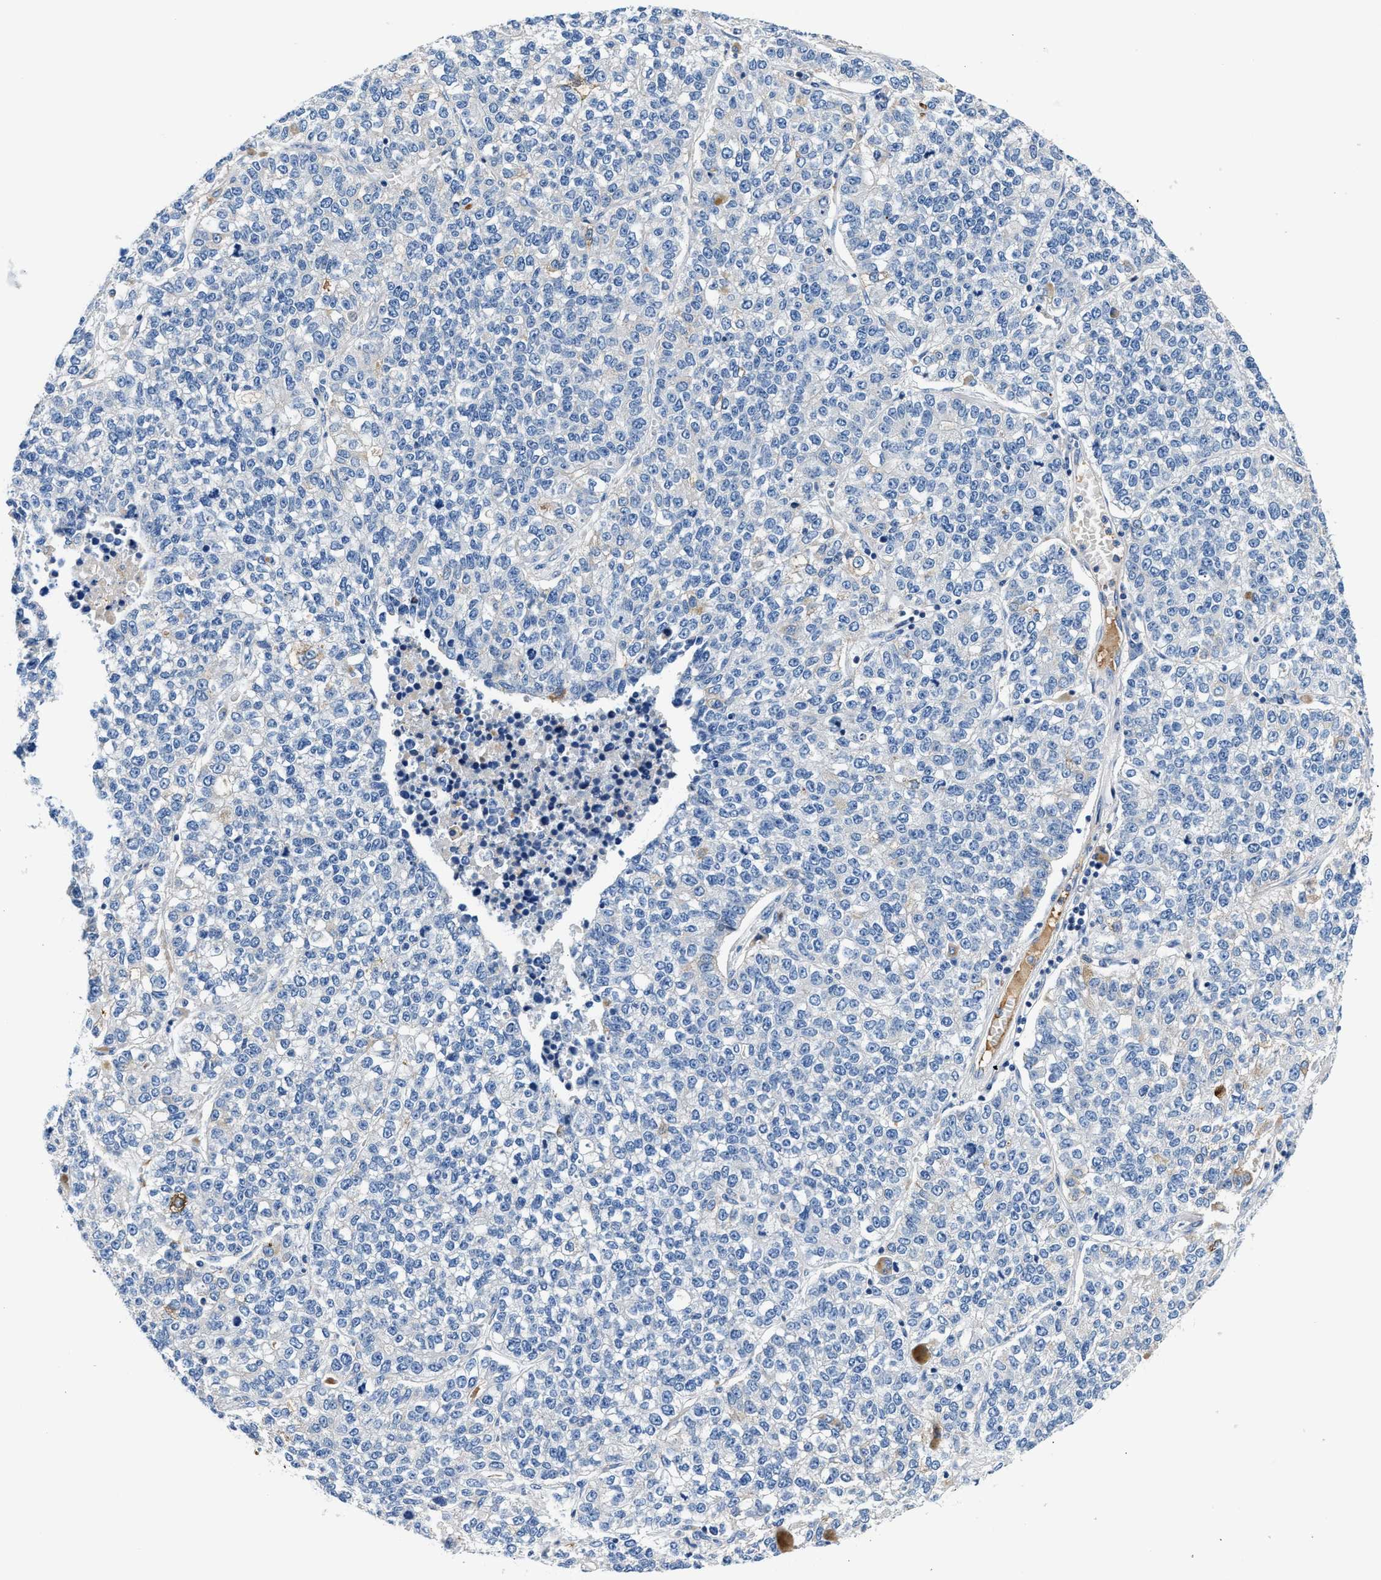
{"staining": {"intensity": "negative", "quantity": "none", "location": "none"}, "tissue": "lung cancer", "cell_type": "Tumor cells", "image_type": "cancer", "snomed": [{"axis": "morphology", "description": "Adenocarcinoma, NOS"}, {"axis": "topography", "description": "Lung"}], "caption": "Tumor cells show no significant staining in lung cancer. (DAB immunohistochemistry (IHC), high magnification).", "gene": "TUT7", "patient": {"sex": "male", "age": 49}}